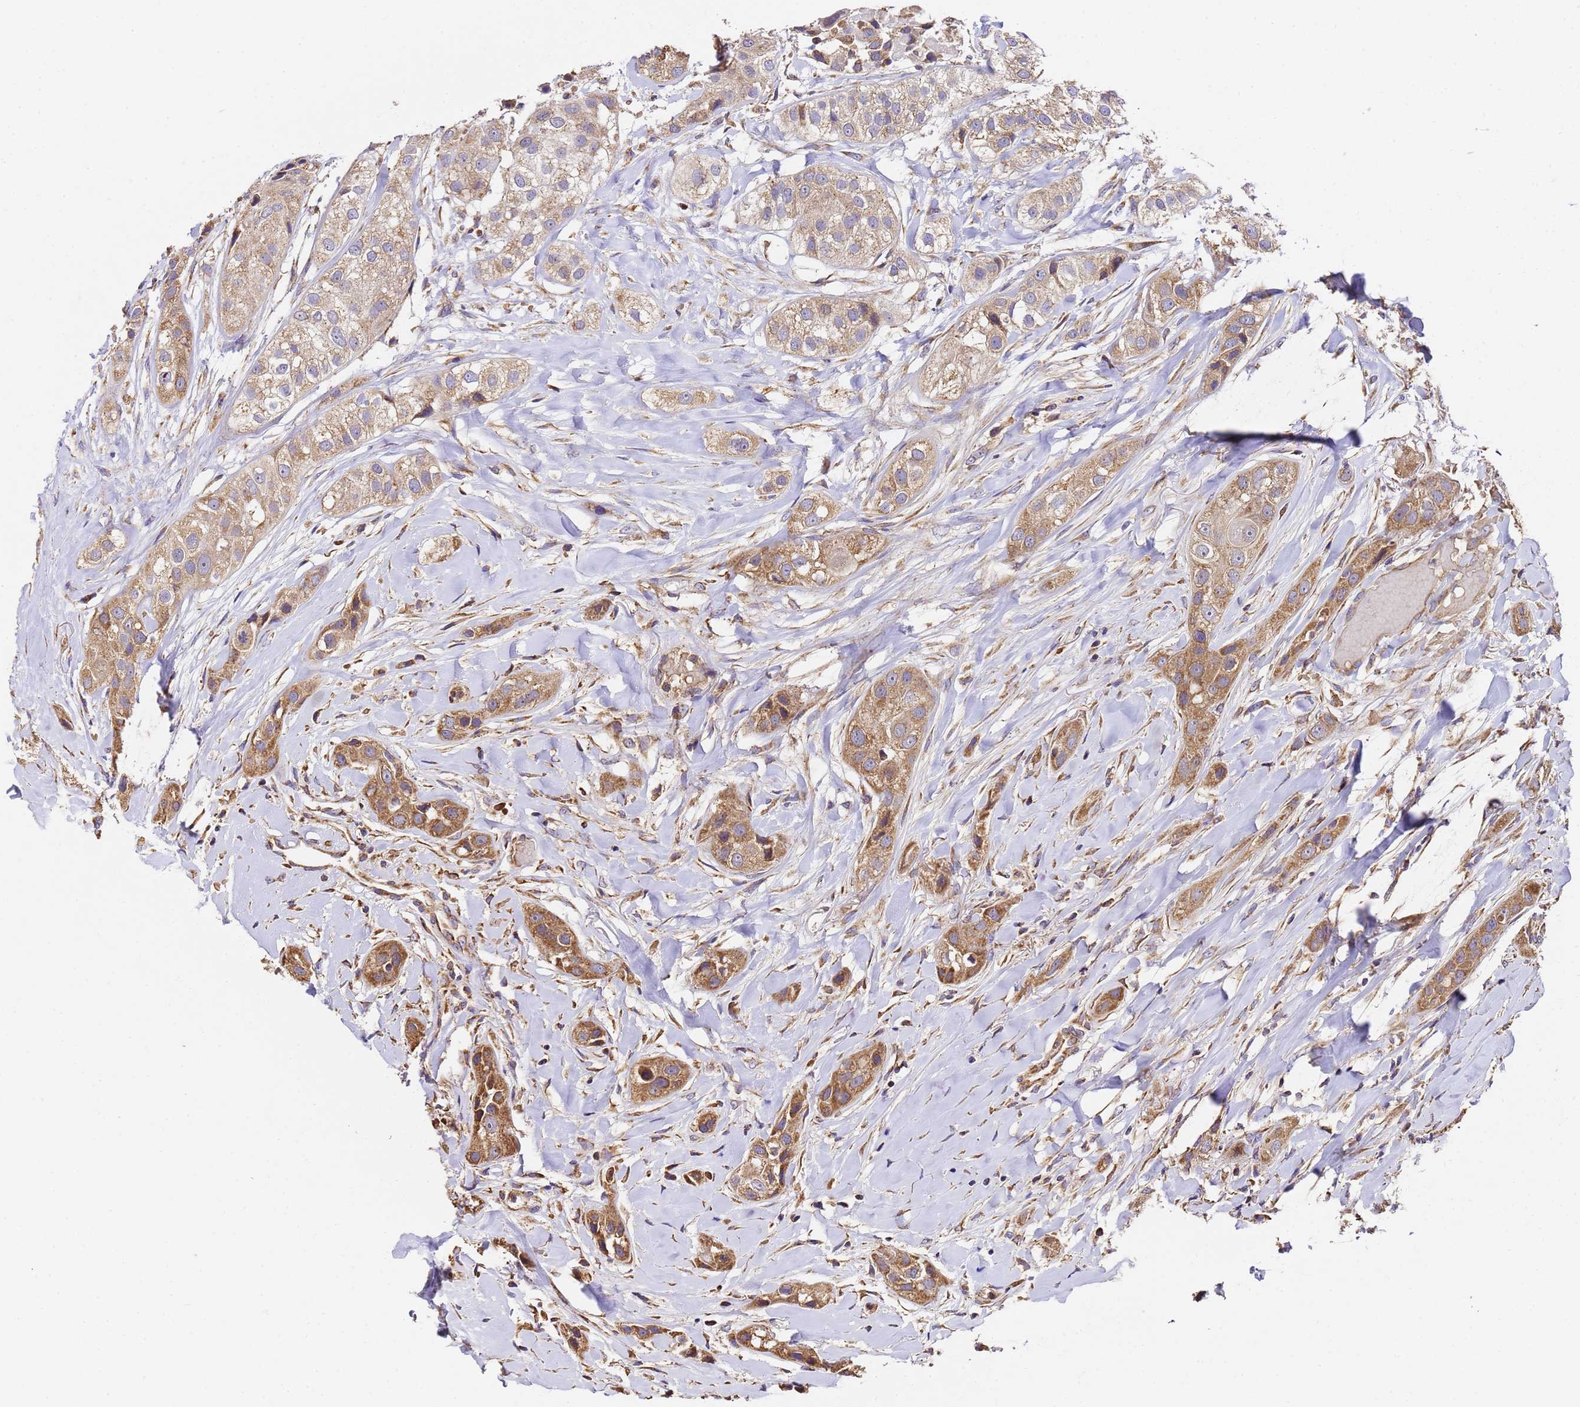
{"staining": {"intensity": "strong", "quantity": ">75%", "location": "cytoplasmic/membranous"}, "tissue": "head and neck cancer", "cell_type": "Tumor cells", "image_type": "cancer", "snomed": [{"axis": "morphology", "description": "Normal tissue, NOS"}, {"axis": "morphology", "description": "Squamous cell carcinoma, NOS"}, {"axis": "topography", "description": "Skeletal muscle"}, {"axis": "topography", "description": "Head-Neck"}], "caption": "This is a micrograph of immunohistochemistry (IHC) staining of squamous cell carcinoma (head and neck), which shows strong staining in the cytoplasmic/membranous of tumor cells.", "gene": "LRRIQ1", "patient": {"sex": "male", "age": 51}}